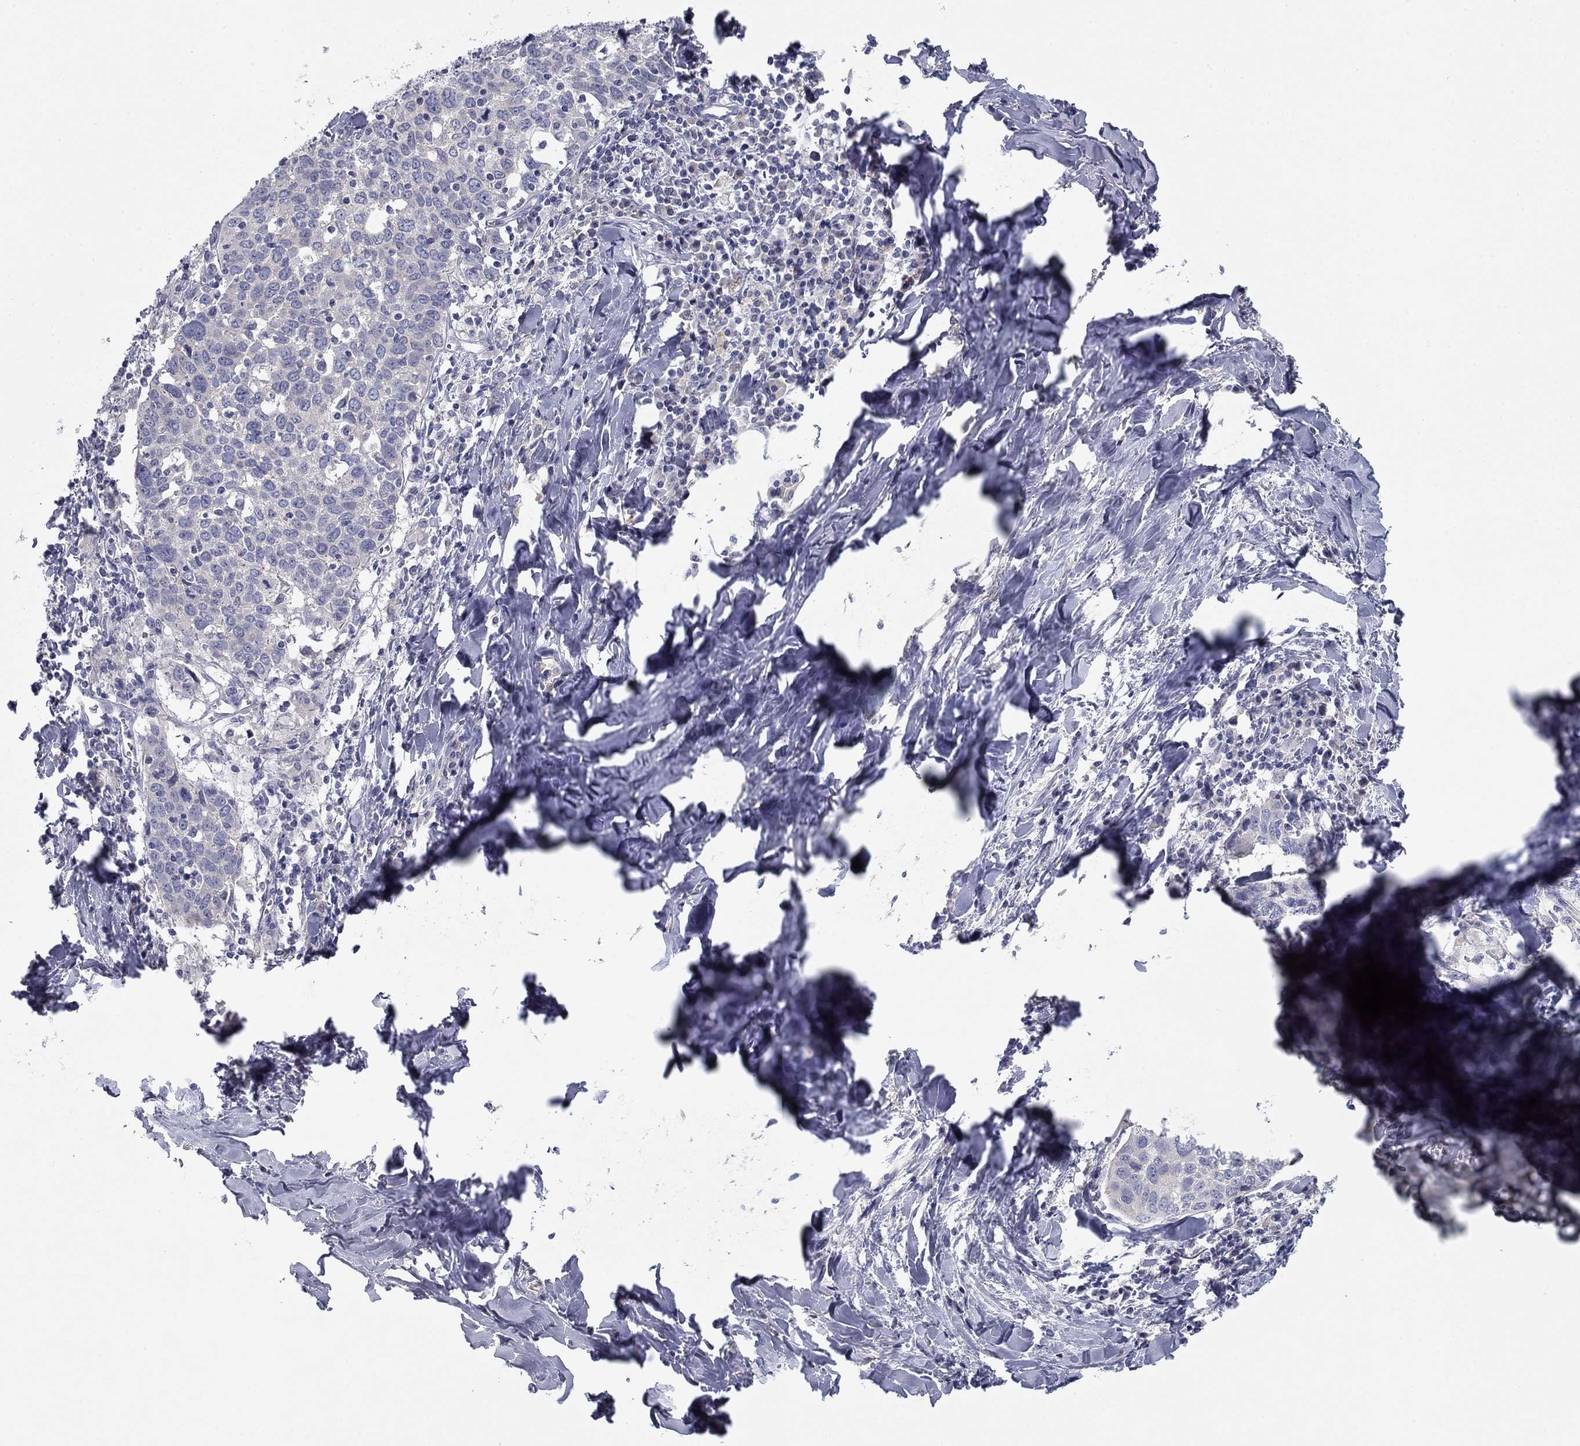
{"staining": {"intensity": "negative", "quantity": "none", "location": "none"}, "tissue": "lung cancer", "cell_type": "Tumor cells", "image_type": "cancer", "snomed": [{"axis": "morphology", "description": "Squamous cell carcinoma, NOS"}, {"axis": "topography", "description": "Lung"}], "caption": "Immunohistochemical staining of squamous cell carcinoma (lung) displays no significant positivity in tumor cells.", "gene": "CNTNAP4", "patient": {"sex": "male", "age": 57}}